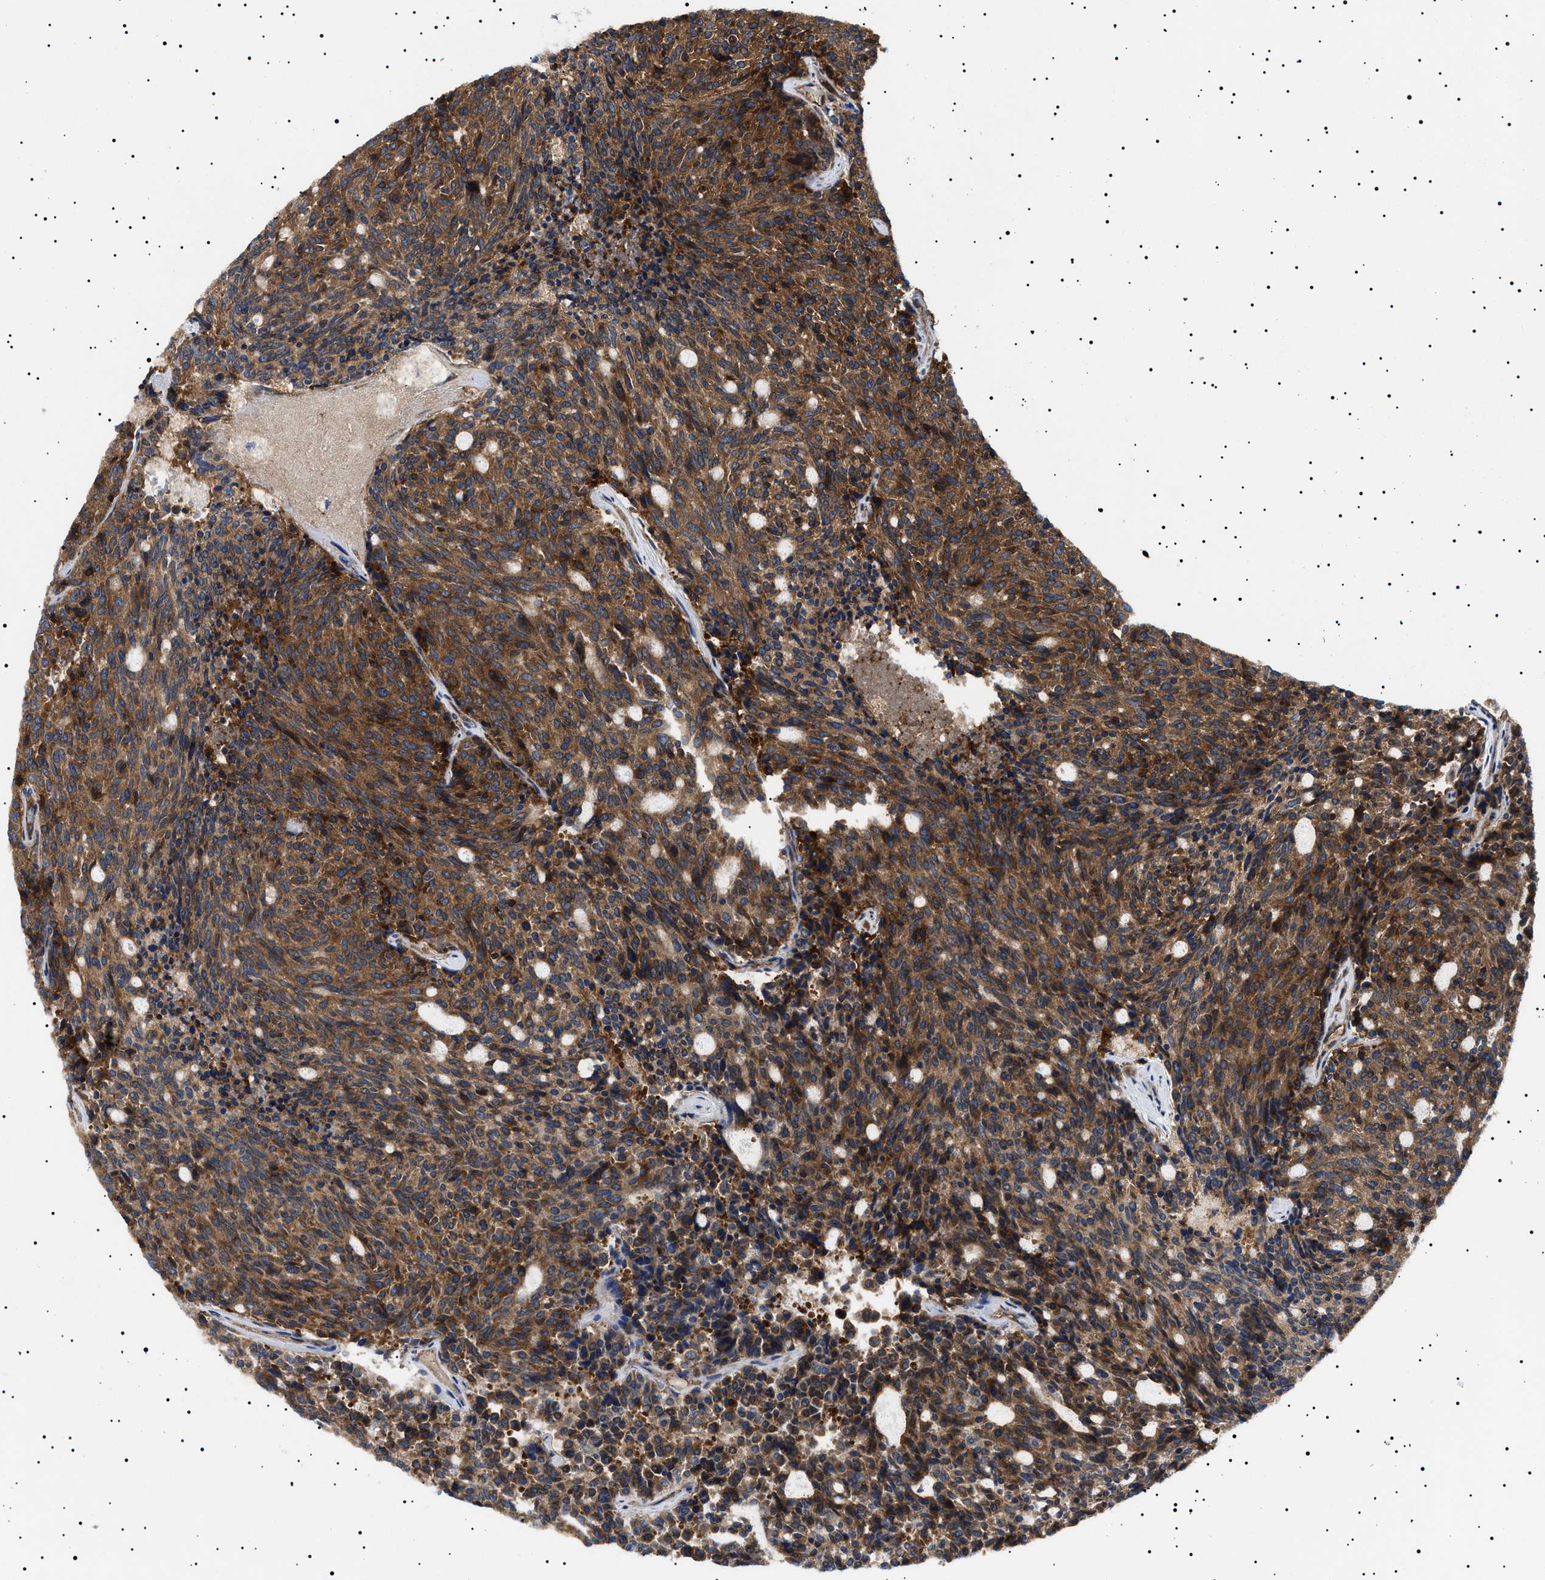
{"staining": {"intensity": "strong", "quantity": ">75%", "location": "cytoplasmic/membranous"}, "tissue": "carcinoid", "cell_type": "Tumor cells", "image_type": "cancer", "snomed": [{"axis": "morphology", "description": "Carcinoid, malignant, NOS"}, {"axis": "topography", "description": "Pancreas"}], "caption": "The image demonstrates a brown stain indicating the presence of a protein in the cytoplasmic/membranous of tumor cells in malignant carcinoid.", "gene": "TPP2", "patient": {"sex": "female", "age": 54}}